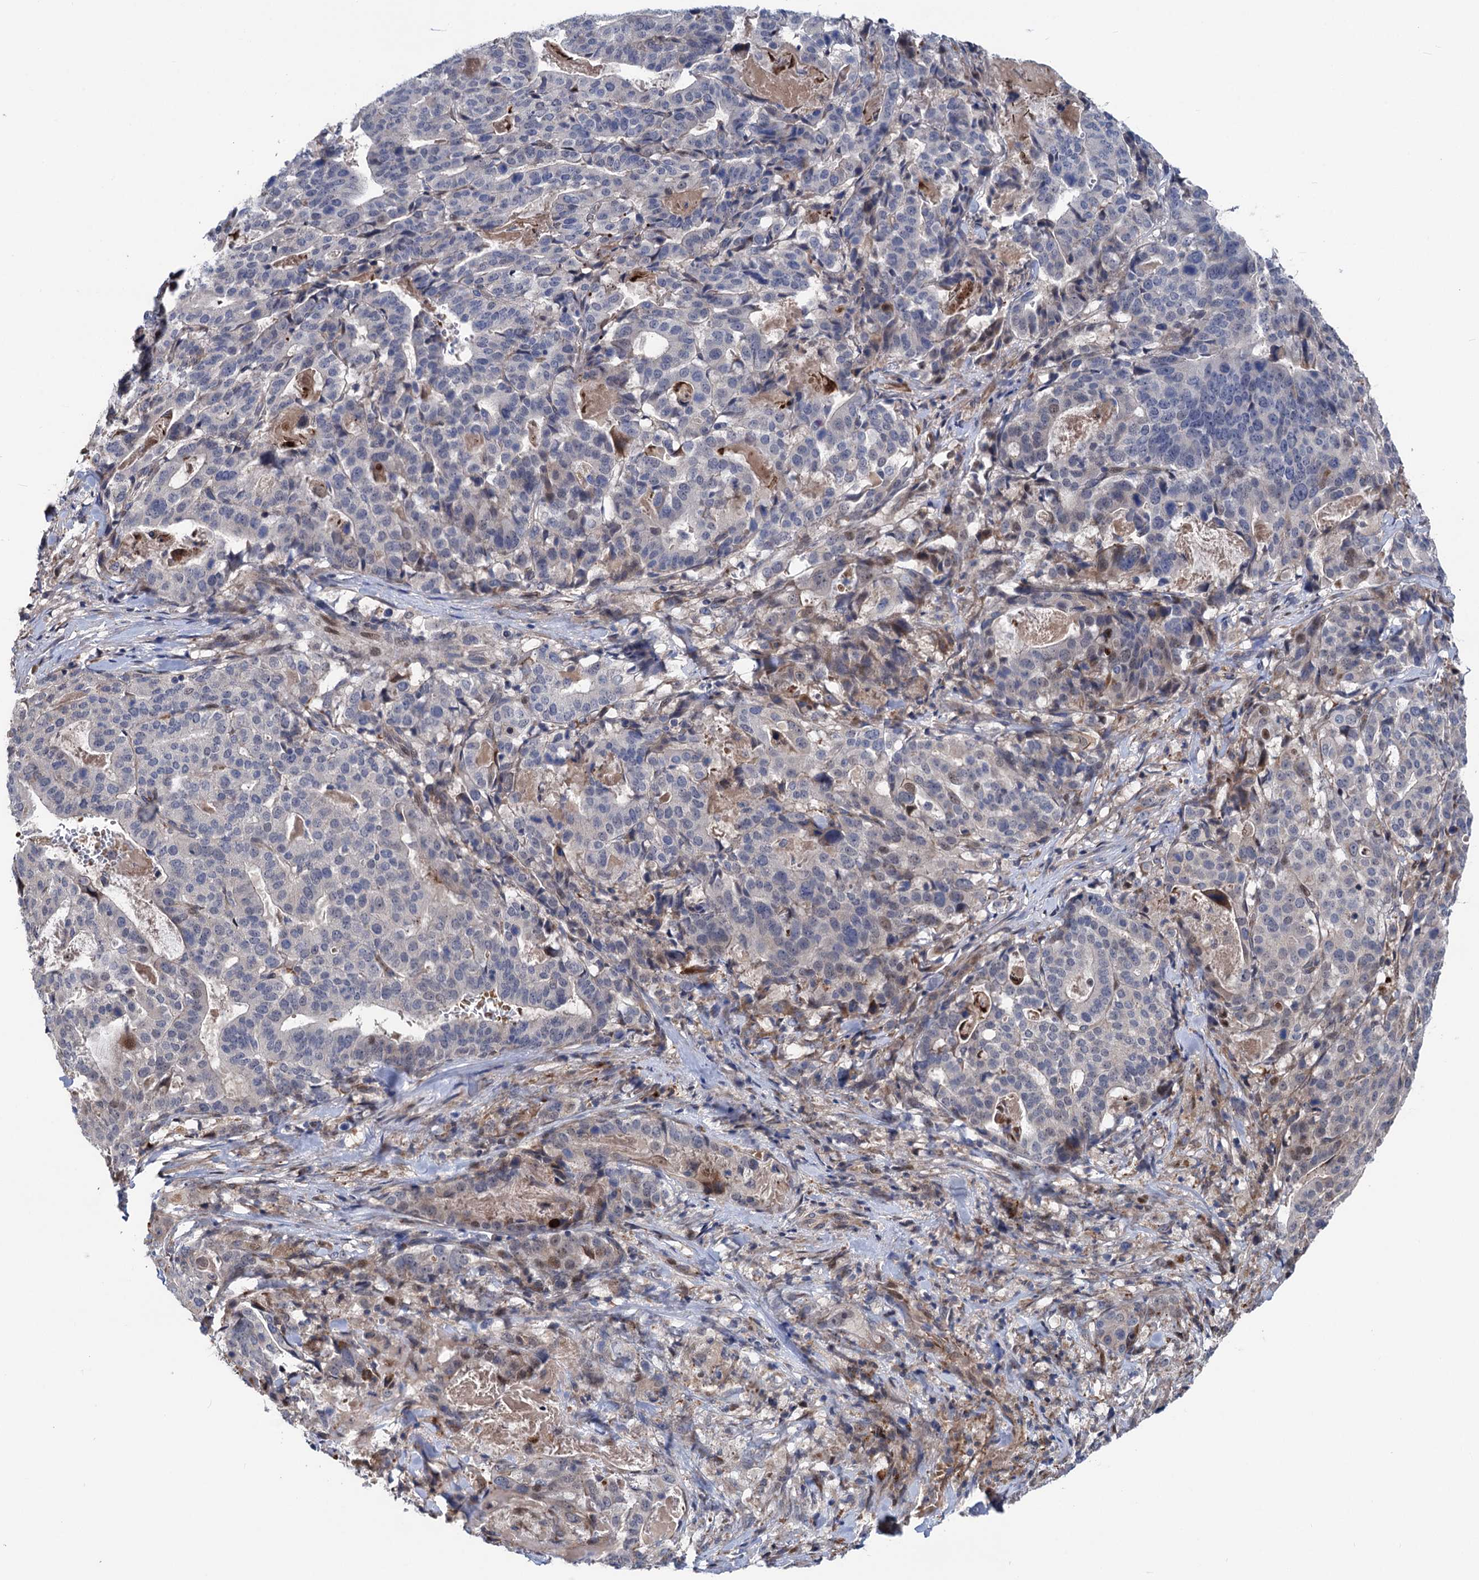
{"staining": {"intensity": "negative", "quantity": "none", "location": "none"}, "tissue": "stomach cancer", "cell_type": "Tumor cells", "image_type": "cancer", "snomed": [{"axis": "morphology", "description": "Adenocarcinoma, NOS"}, {"axis": "topography", "description": "Stomach"}], "caption": "Photomicrograph shows no significant protein staining in tumor cells of adenocarcinoma (stomach).", "gene": "UBR1", "patient": {"sex": "male", "age": 48}}